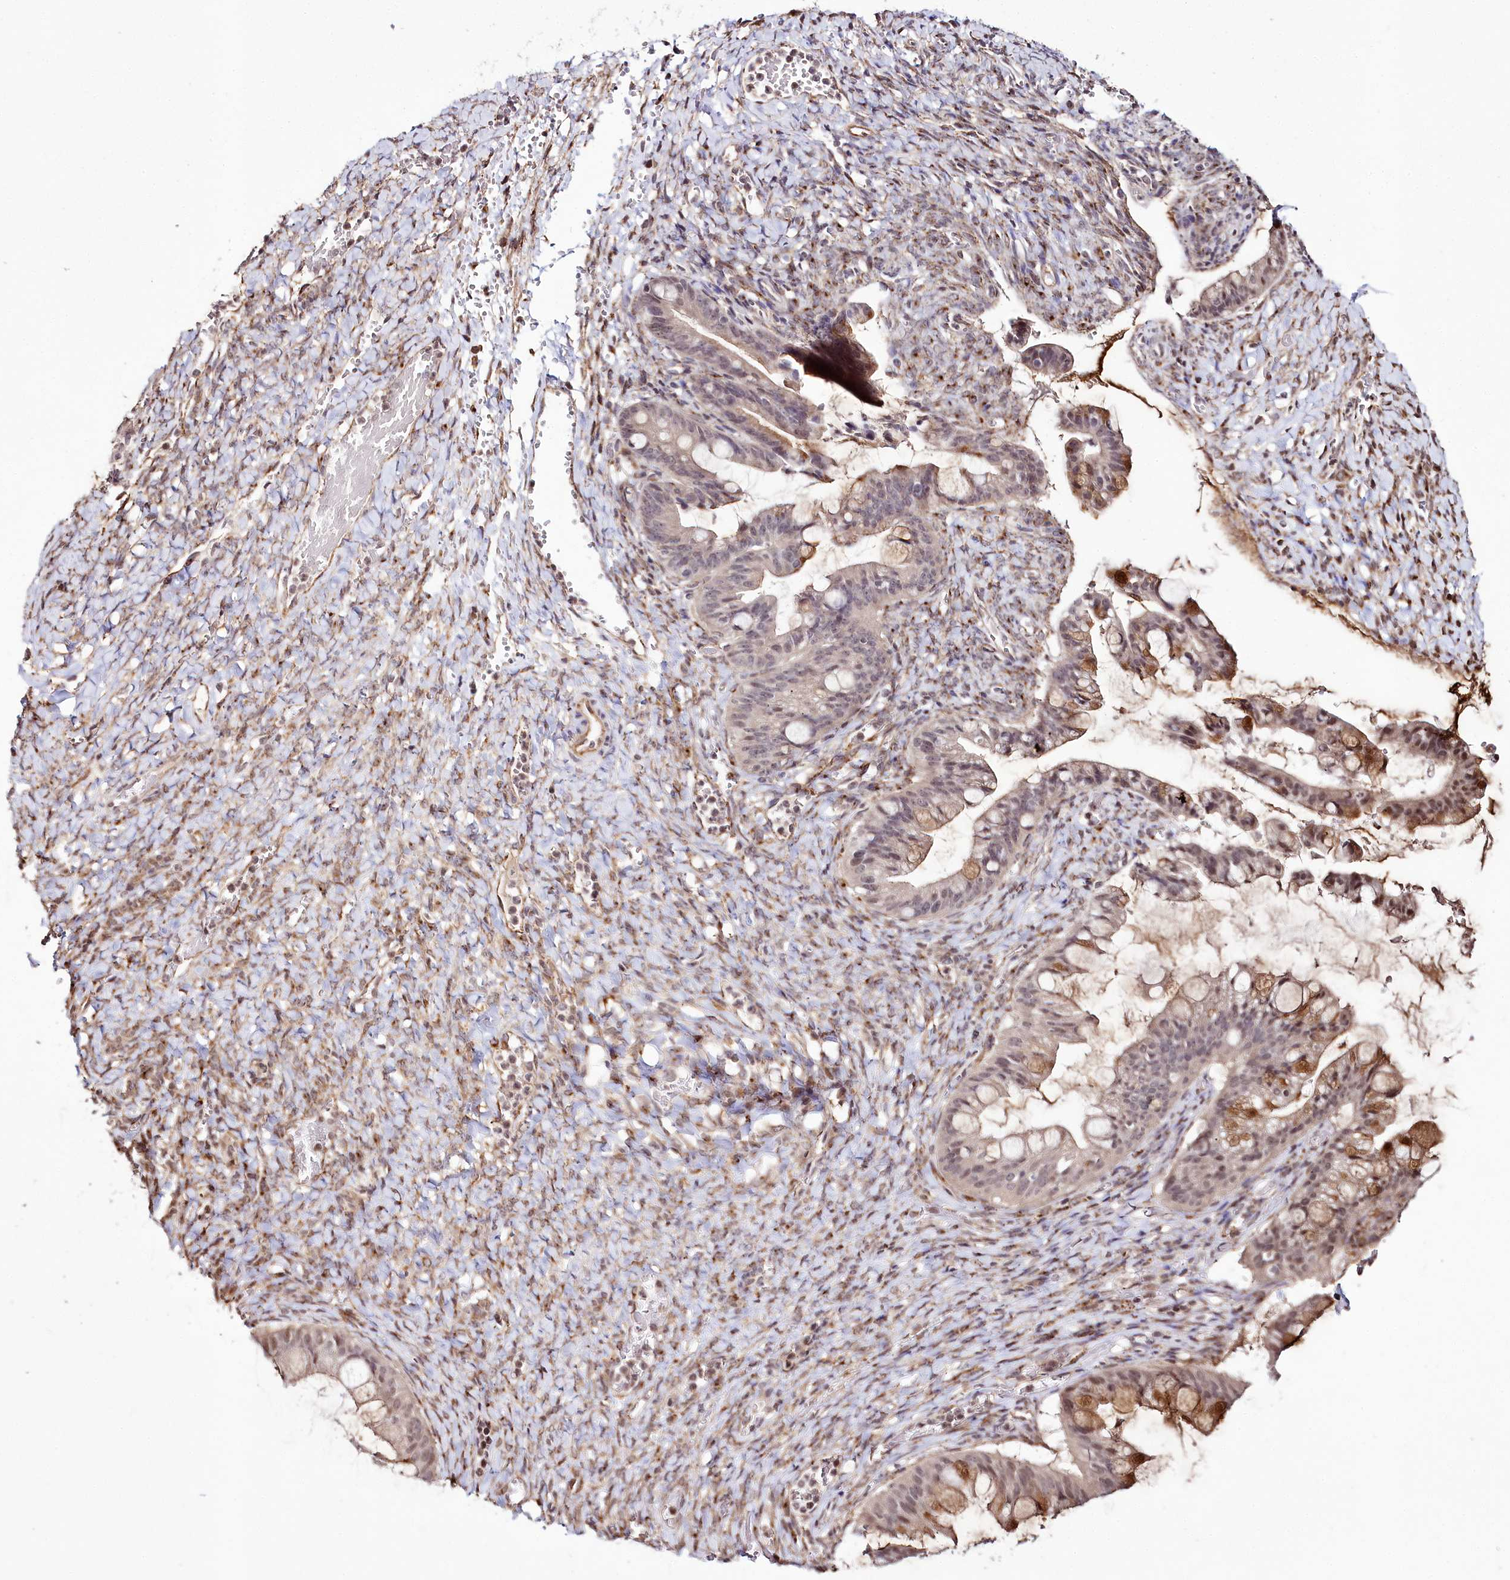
{"staining": {"intensity": "moderate", "quantity": "<25%", "location": "cytoplasmic/membranous,nuclear"}, "tissue": "ovarian cancer", "cell_type": "Tumor cells", "image_type": "cancer", "snomed": [{"axis": "morphology", "description": "Cystadenocarcinoma, mucinous, NOS"}, {"axis": "topography", "description": "Ovary"}], "caption": "IHC (DAB) staining of human ovarian mucinous cystadenocarcinoma exhibits moderate cytoplasmic/membranous and nuclear protein staining in about <25% of tumor cells. The staining is performed using DAB (3,3'-diaminobenzidine) brown chromogen to label protein expression. The nuclei are counter-stained blue using hematoxylin.", "gene": "HOXC8", "patient": {"sex": "female", "age": 73}}